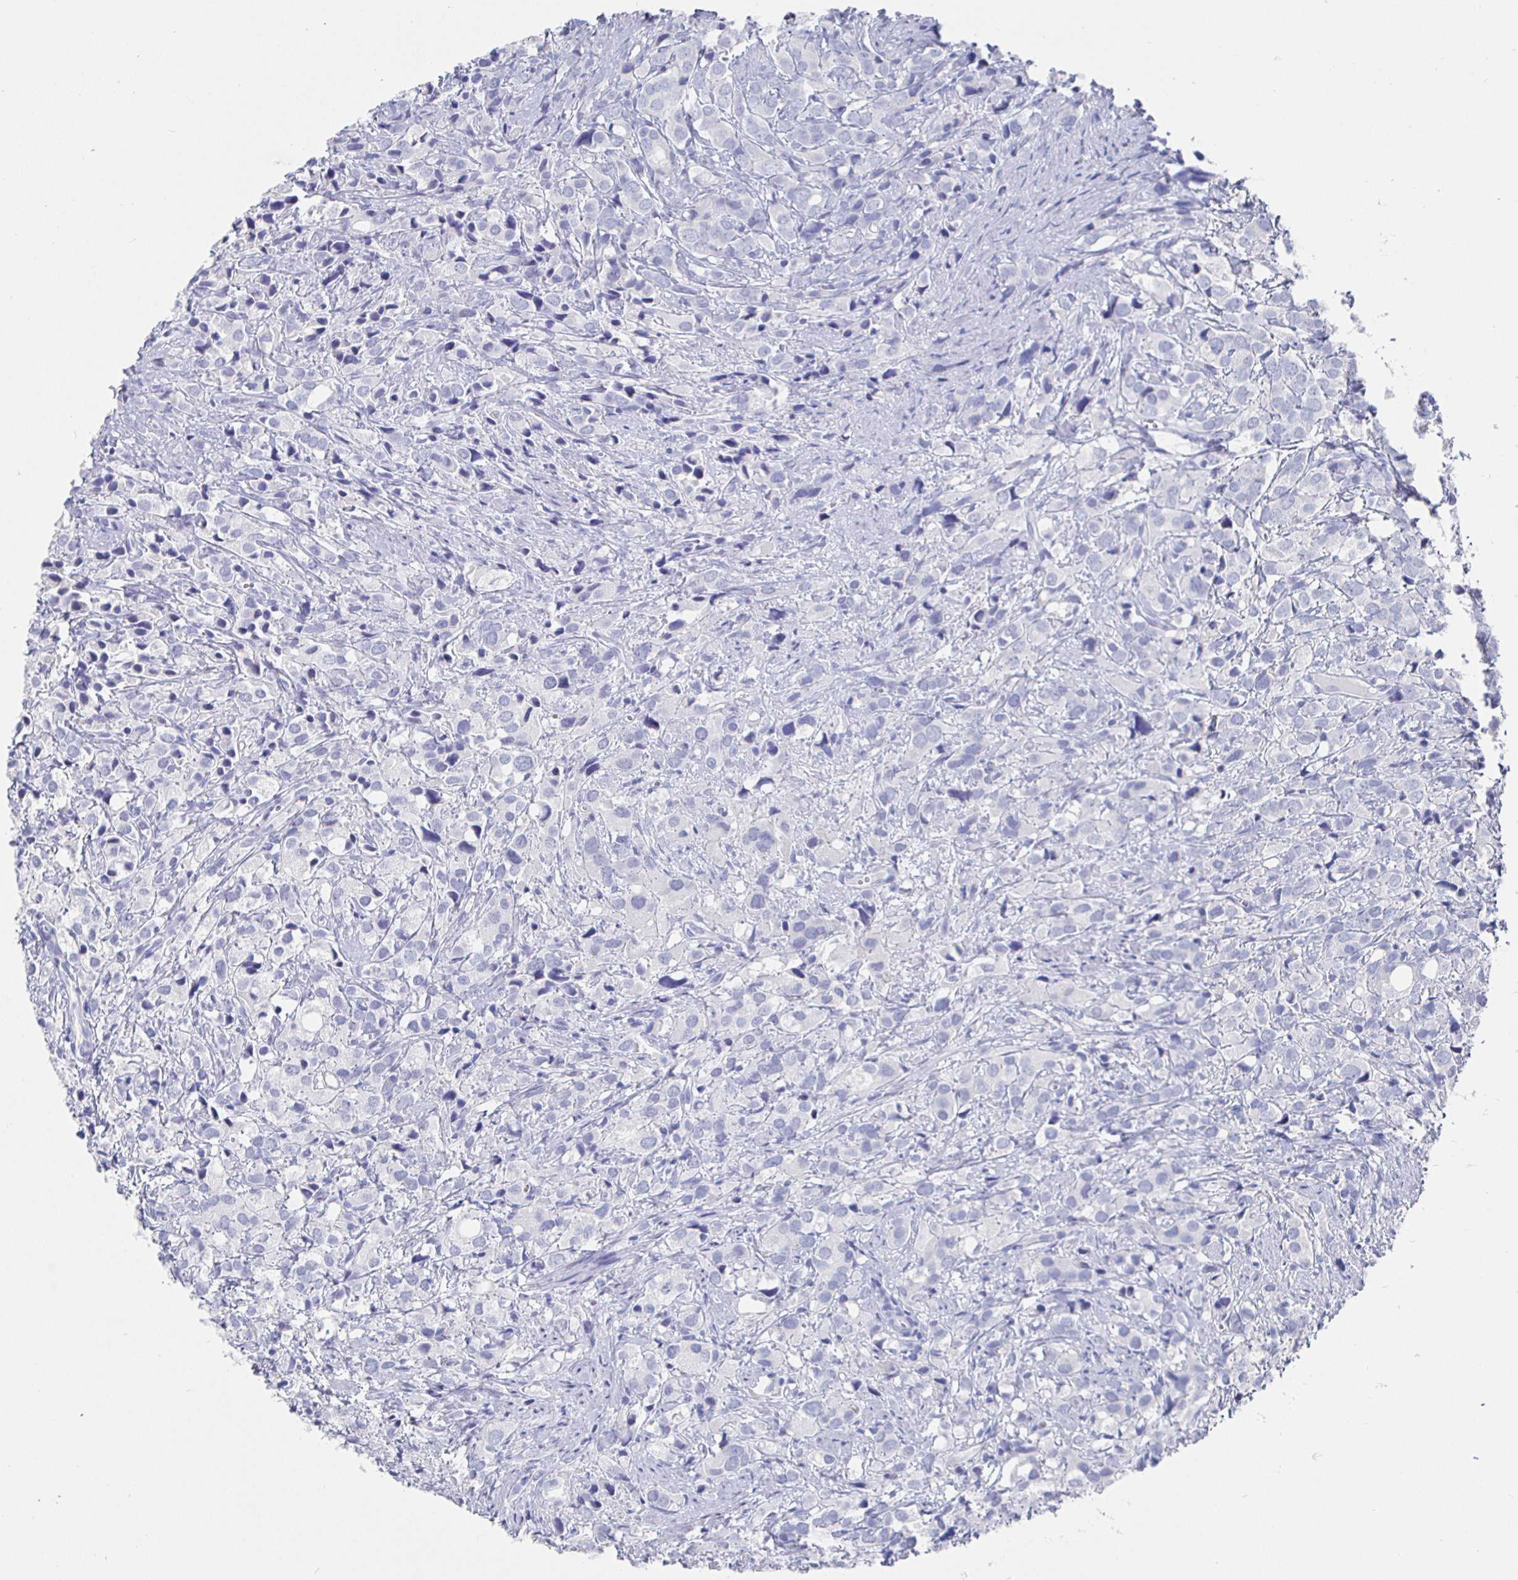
{"staining": {"intensity": "negative", "quantity": "none", "location": "none"}, "tissue": "prostate cancer", "cell_type": "Tumor cells", "image_type": "cancer", "snomed": [{"axis": "morphology", "description": "Adenocarcinoma, High grade"}, {"axis": "topography", "description": "Prostate"}], "caption": "High magnification brightfield microscopy of adenocarcinoma (high-grade) (prostate) stained with DAB (3,3'-diaminobenzidine) (brown) and counterstained with hematoxylin (blue): tumor cells show no significant positivity. Nuclei are stained in blue.", "gene": "CLCA1", "patient": {"sex": "male", "age": 86}}